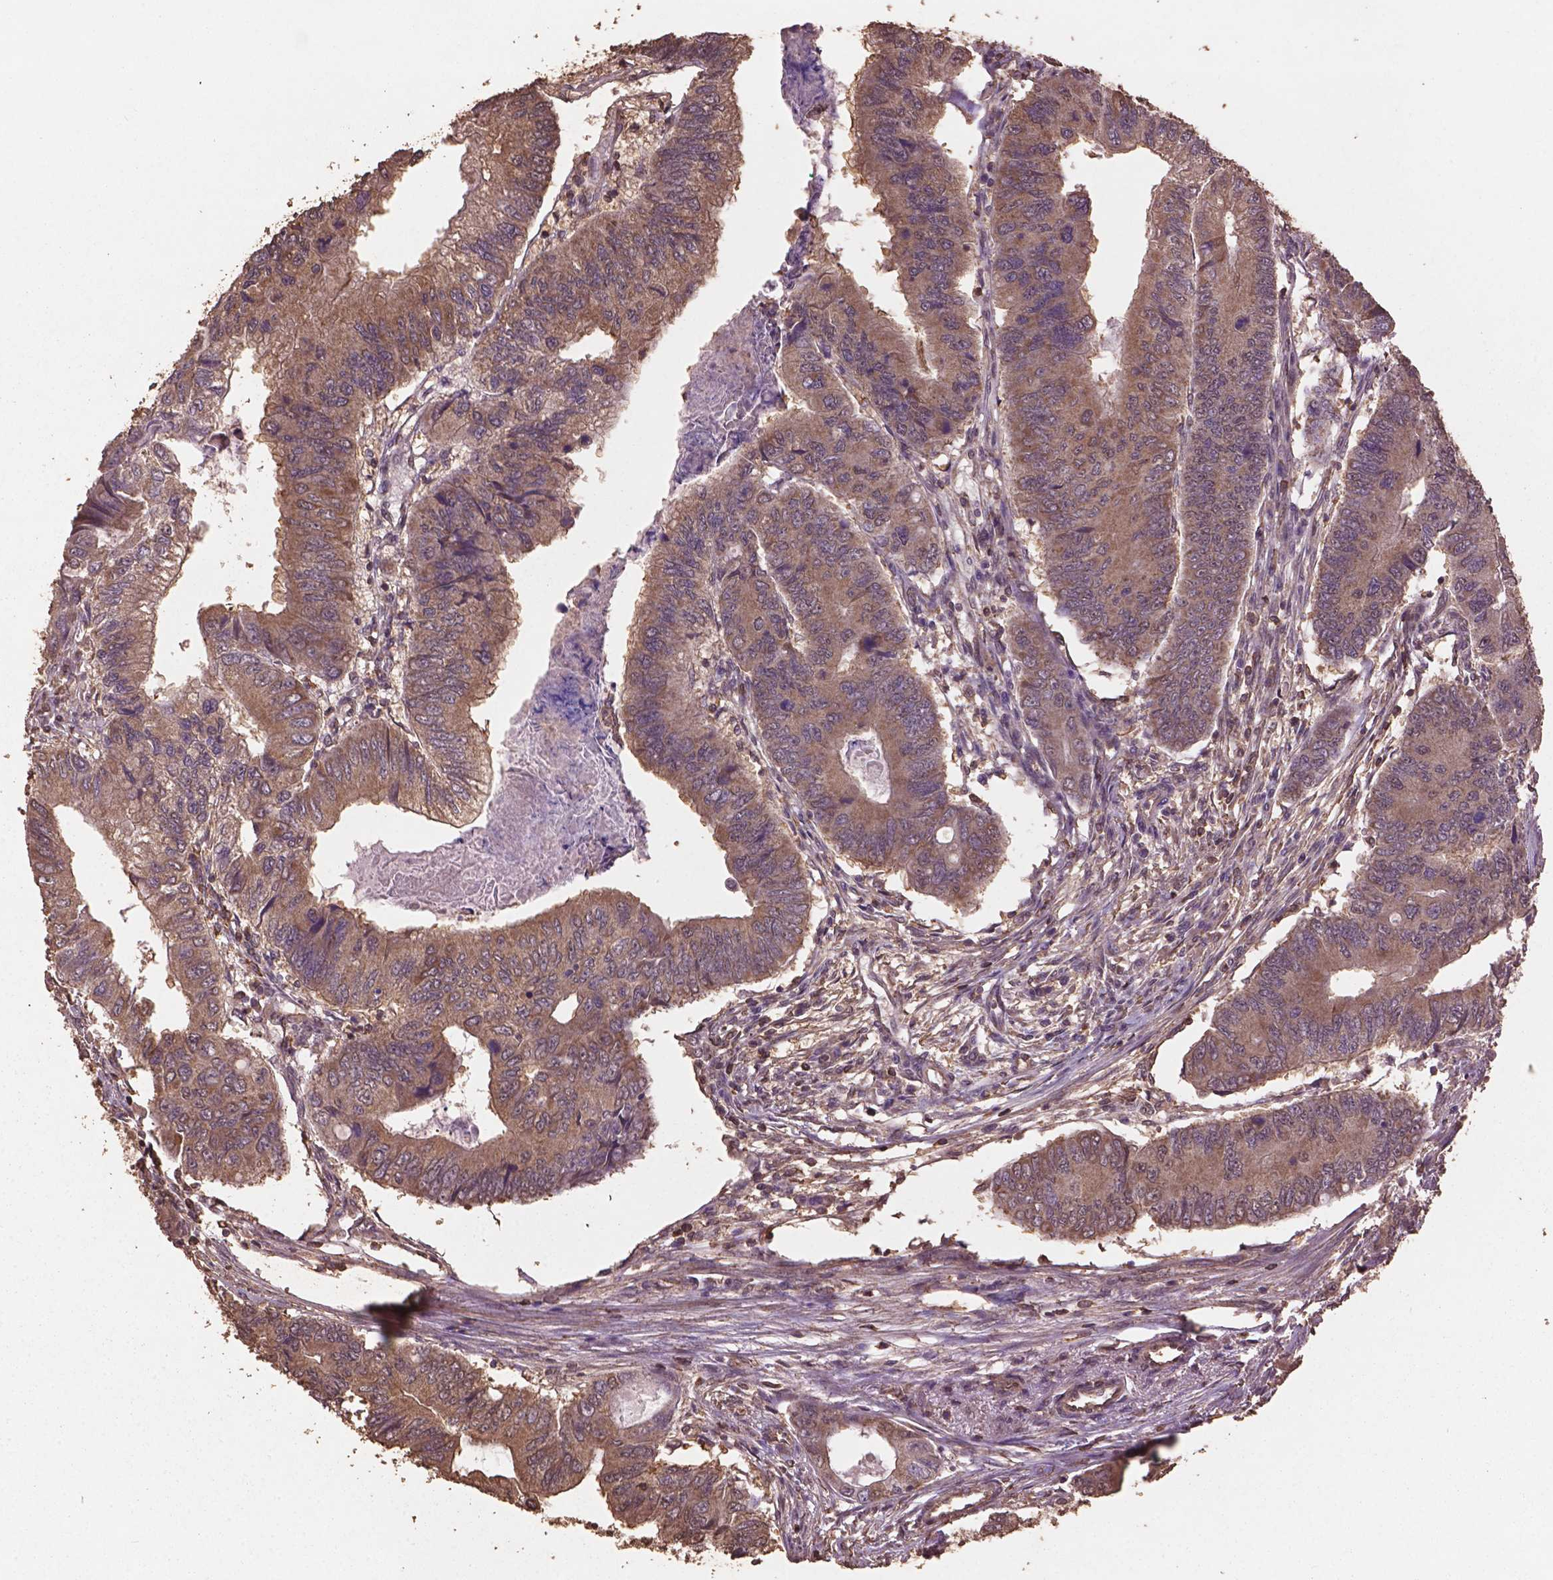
{"staining": {"intensity": "weak", "quantity": ">75%", "location": "cytoplasmic/membranous"}, "tissue": "colorectal cancer", "cell_type": "Tumor cells", "image_type": "cancer", "snomed": [{"axis": "morphology", "description": "Adenocarcinoma, NOS"}, {"axis": "topography", "description": "Colon"}], "caption": "High-power microscopy captured an IHC micrograph of colorectal cancer, revealing weak cytoplasmic/membranous staining in approximately >75% of tumor cells.", "gene": "BABAM1", "patient": {"sex": "male", "age": 53}}